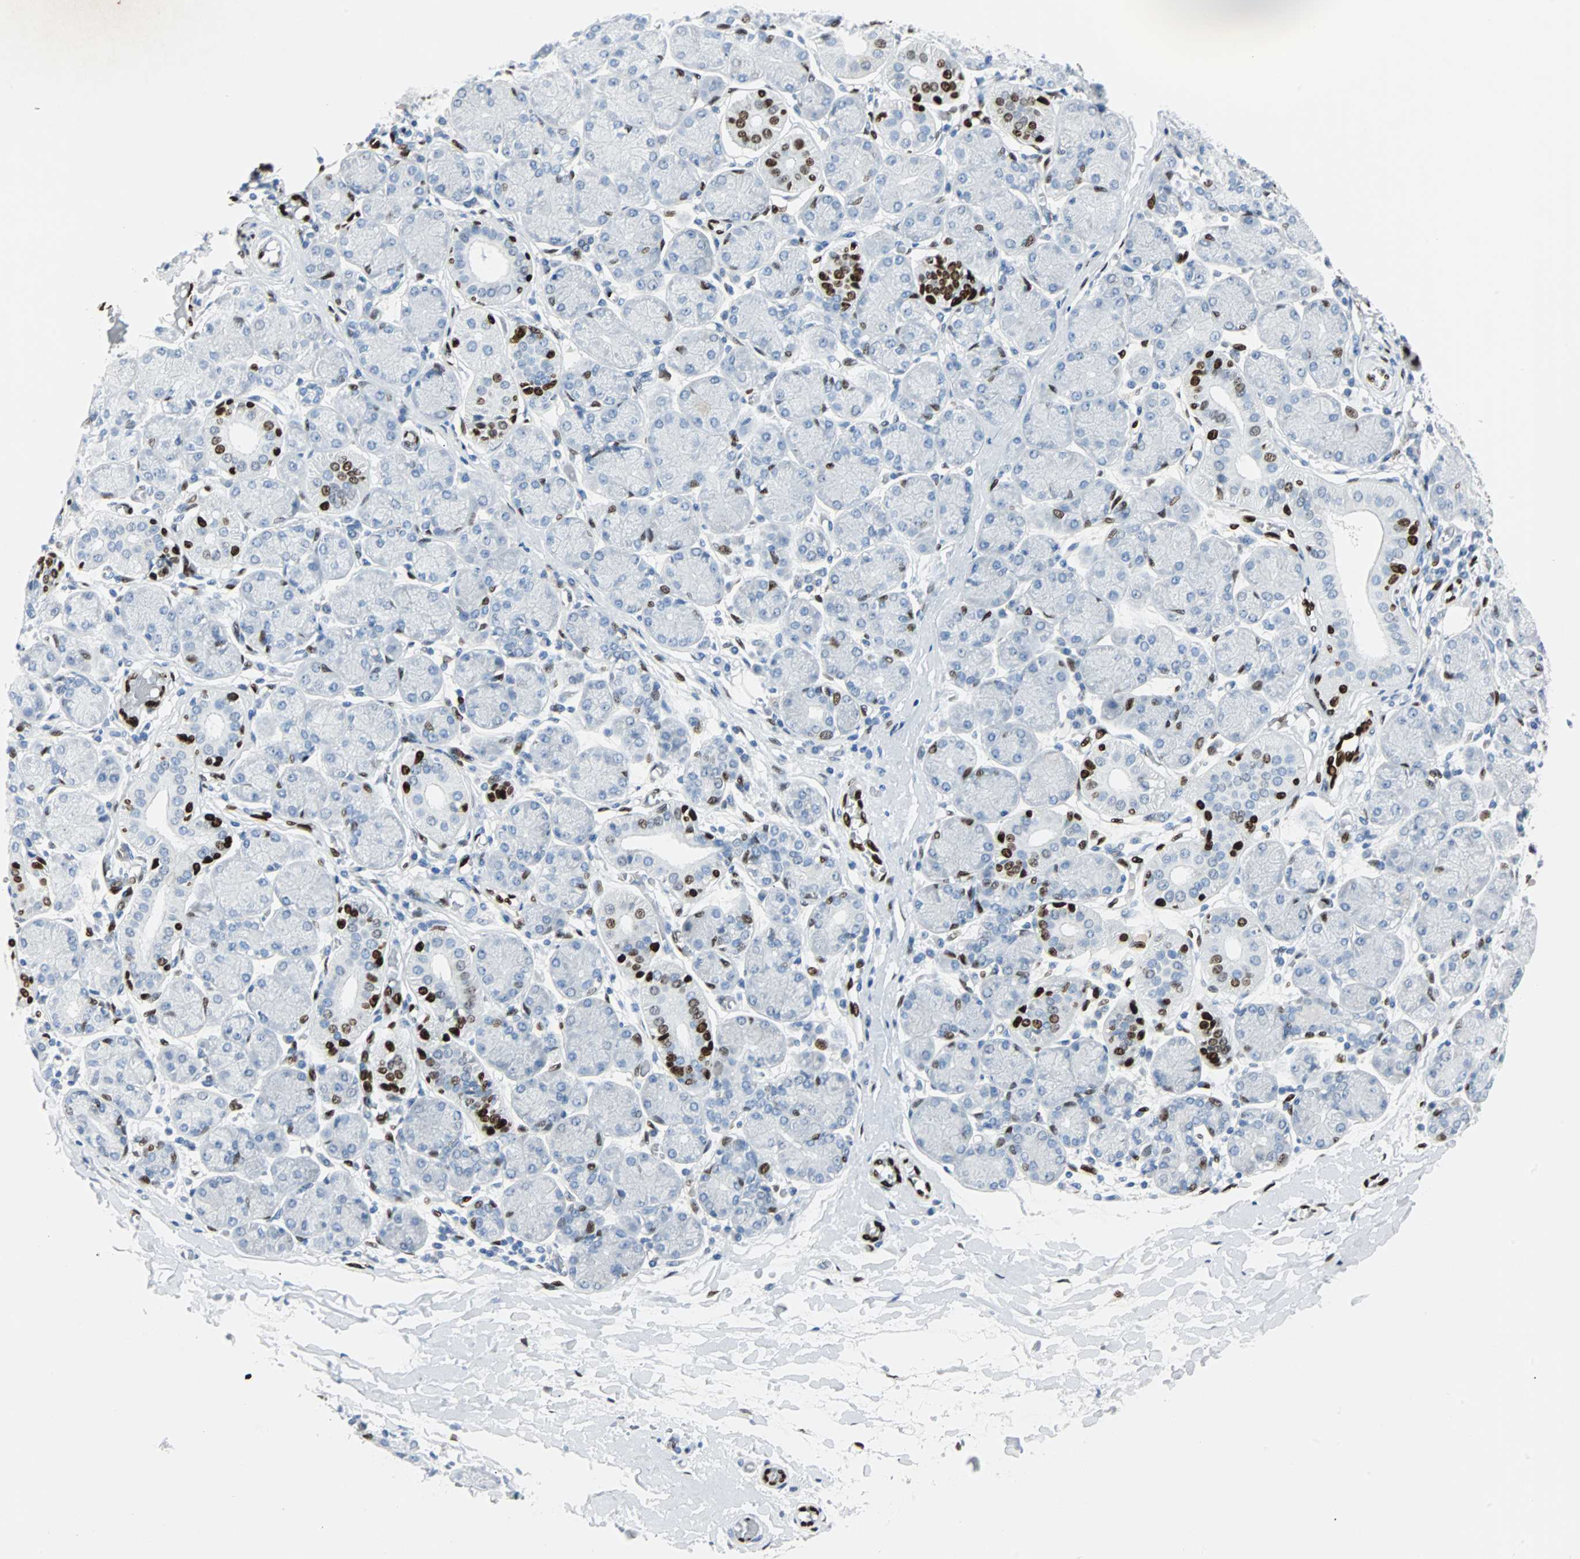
{"staining": {"intensity": "strong", "quantity": "<25%", "location": "nuclear"}, "tissue": "salivary gland", "cell_type": "Glandular cells", "image_type": "normal", "snomed": [{"axis": "morphology", "description": "Normal tissue, NOS"}, {"axis": "topography", "description": "Salivary gland"}], "caption": "DAB (3,3'-diaminobenzidine) immunohistochemical staining of normal salivary gland displays strong nuclear protein expression in approximately <25% of glandular cells.", "gene": "IL33", "patient": {"sex": "female", "age": 24}}